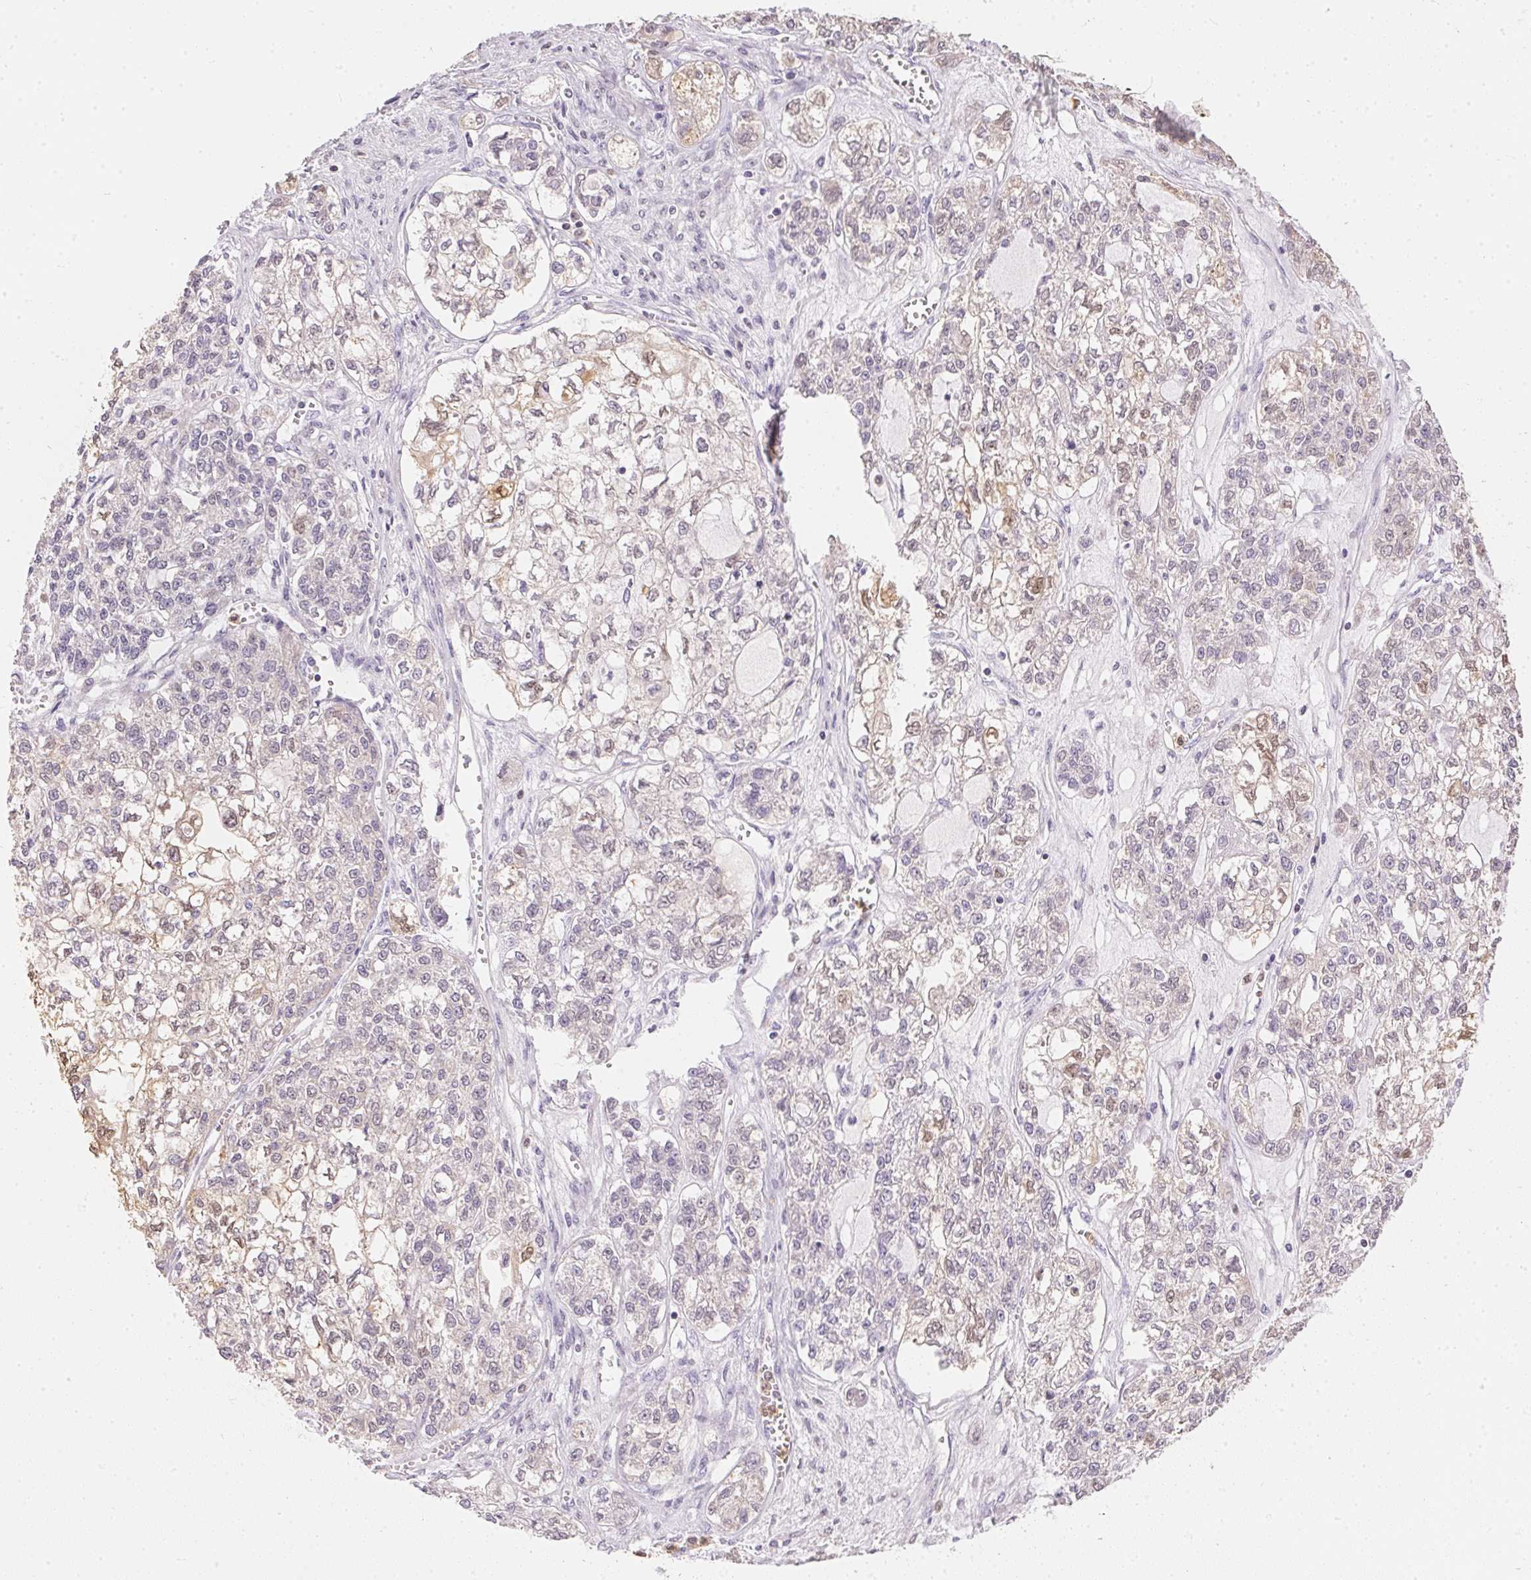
{"staining": {"intensity": "weak", "quantity": "25%-75%", "location": "cytoplasmic/membranous,nuclear"}, "tissue": "ovarian cancer", "cell_type": "Tumor cells", "image_type": "cancer", "snomed": [{"axis": "morphology", "description": "Carcinoma, endometroid"}, {"axis": "topography", "description": "Ovary"}], "caption": "Tumor cells show weak cytoplasmic/membranous and nuclear expression in approximately 25%-75% of cells in endometroid carcinoma (ovarian).", "gene": "S100A3", "patient": {"sex": "female", "age": 64}}